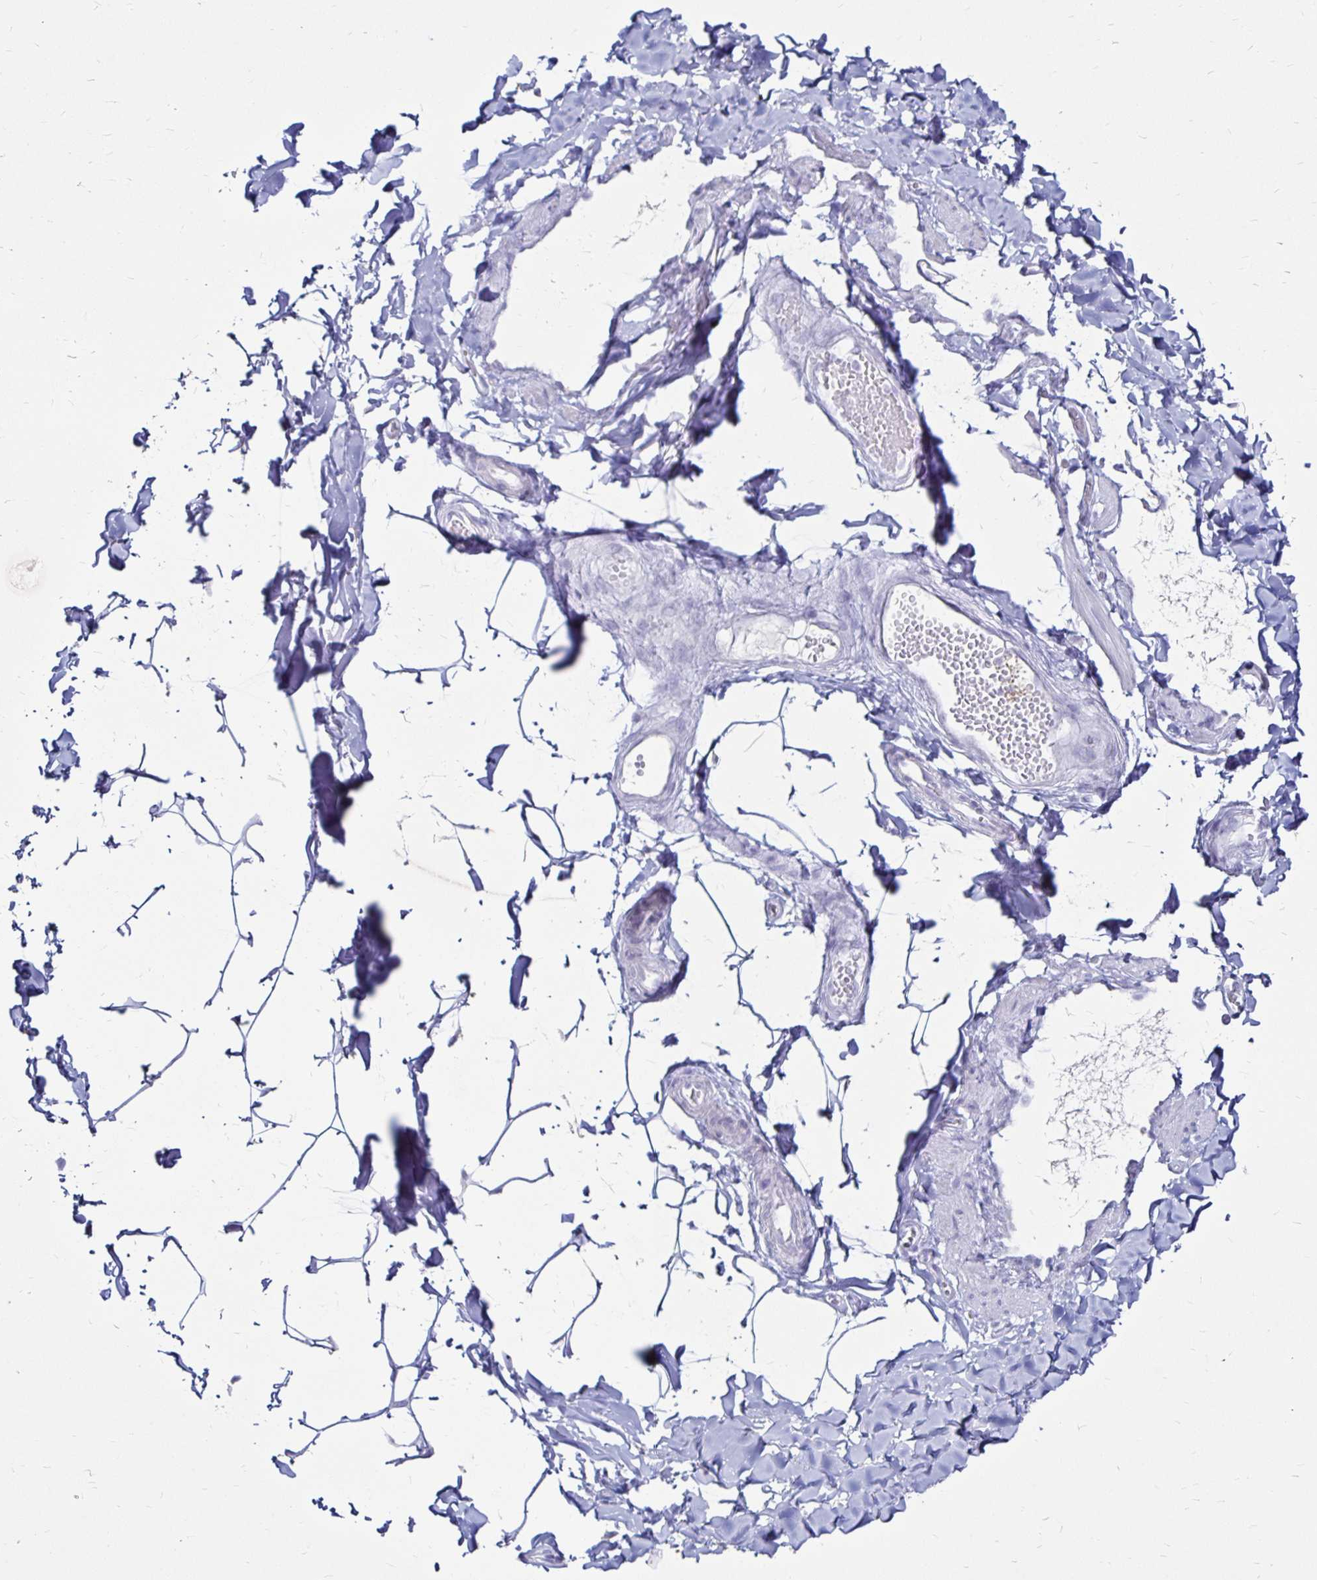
{"staining": {"intensity": "negative", "quantity": "none", "location": "none"}, "tissue": "adipose tissue", "cell_type": "Adipocytes", "image_type": "normal", "snomed": [{"axis": "morphology", "description": "Normal tissue, NOS"}, {"axis": "topography", "description": "Soft tissue"}, {"axis": "topography", "description": "Adipose tissue"}, {"axis": "topography", "description": "Vascular tissue"}, {"axis": "topography", "description": "Peripheral nerve tissue"}], "caption": "Immunohistochemistry (IHC) of normal human adipose tissue shows no expression in adipocytes.", "gene": "TIMP1", "patient": {"sex": "male", "age": 29}}